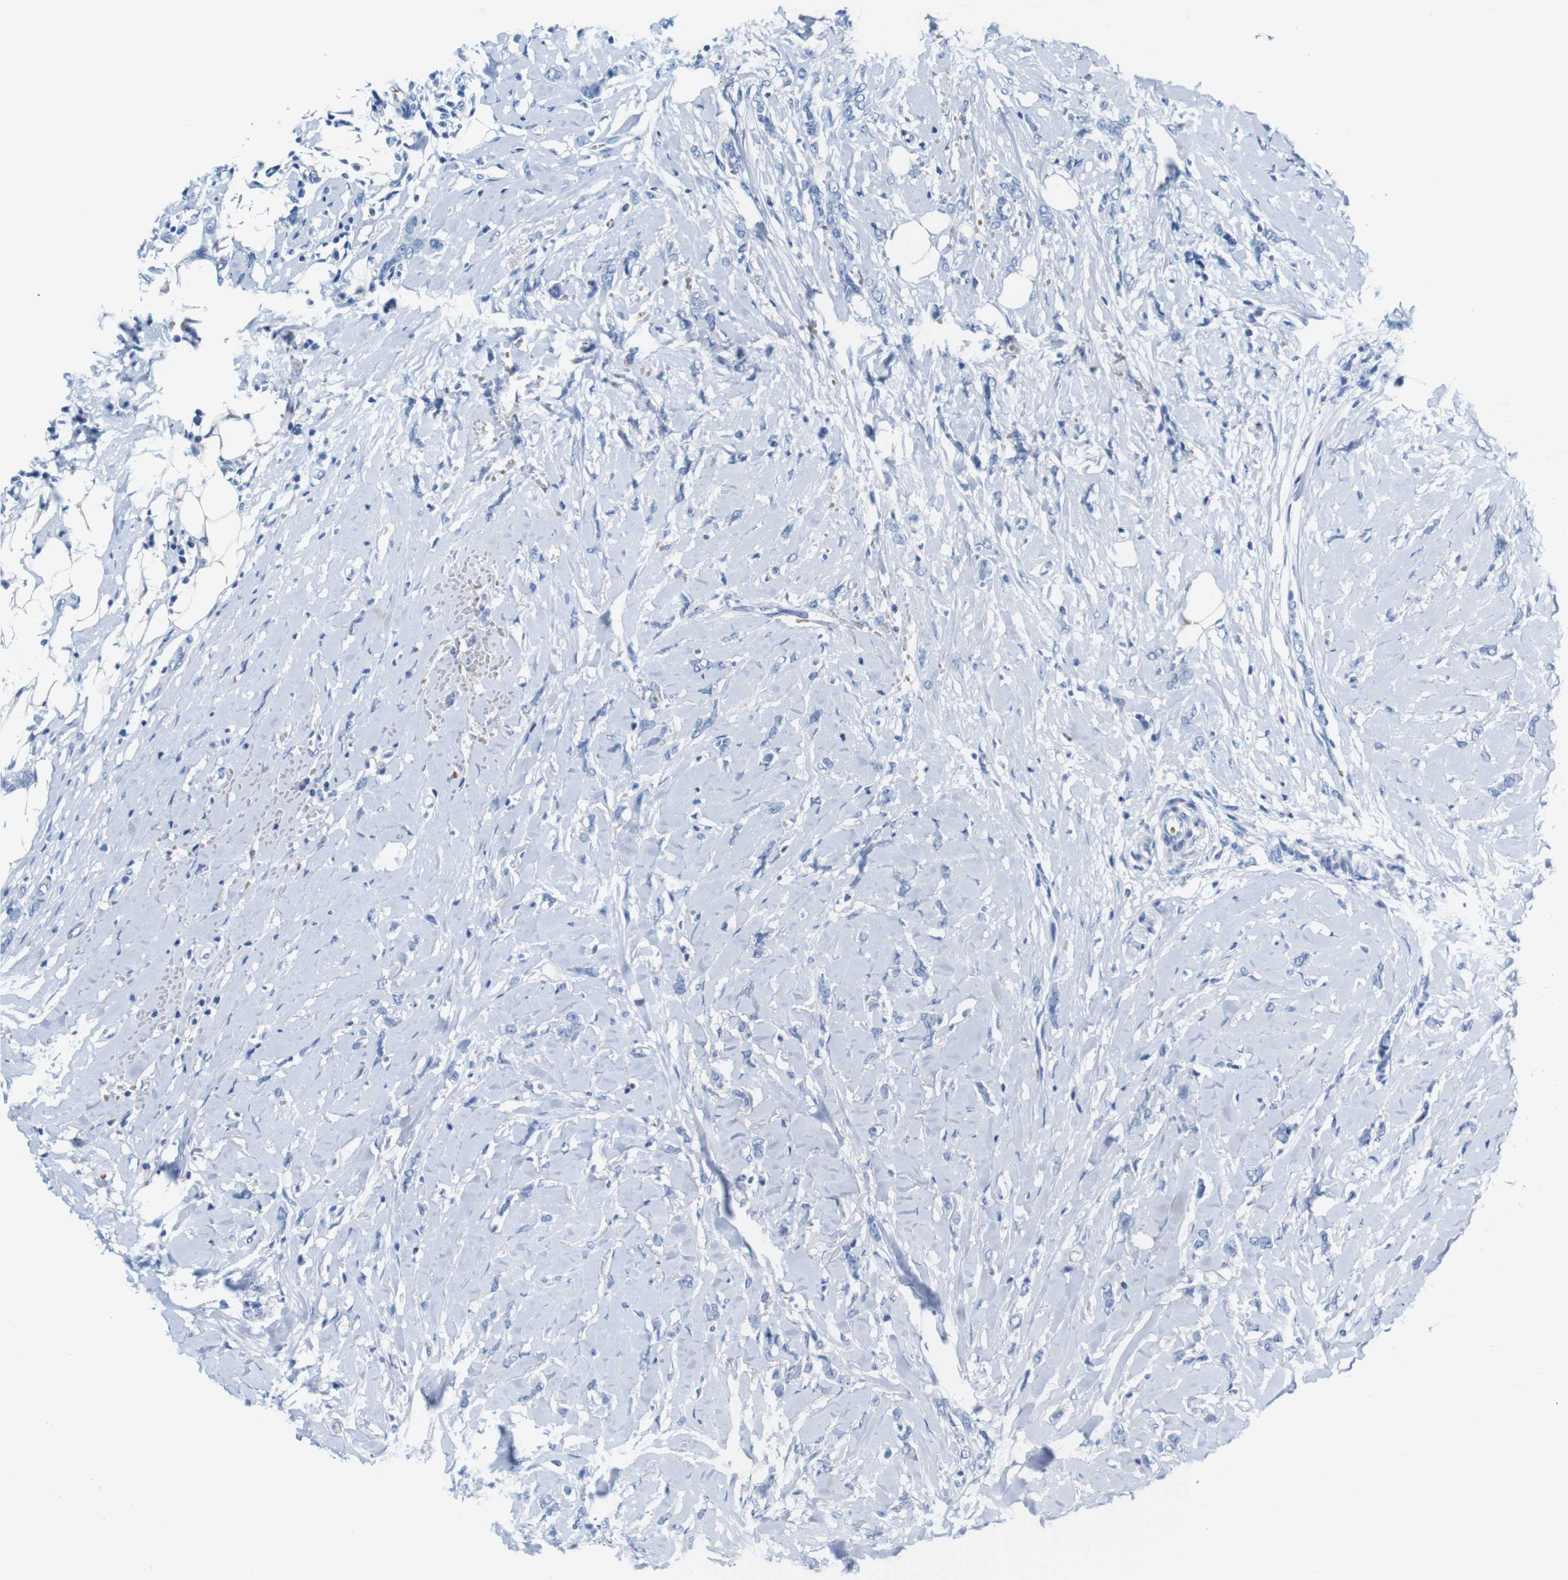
{"staining": {"intensity": "negative", "quantity": "none", "location": "none"}, "tissue": "breast cancer", "cell_type": "Tumor cells", "image_type": "cancer", "snomed": [{"axis": "morphology", "description": "Lobular carcinoma"}, {"axis": "topography", "description": "Skin"}, {"axis": "topography", "description": "Breast"}], "caption": "Micrograph shows no significant protein staining in tumor cells of lobular carcinoma (breast).", "gene": "IGSF8", "patient": {"sex": "female", "age": 46}}